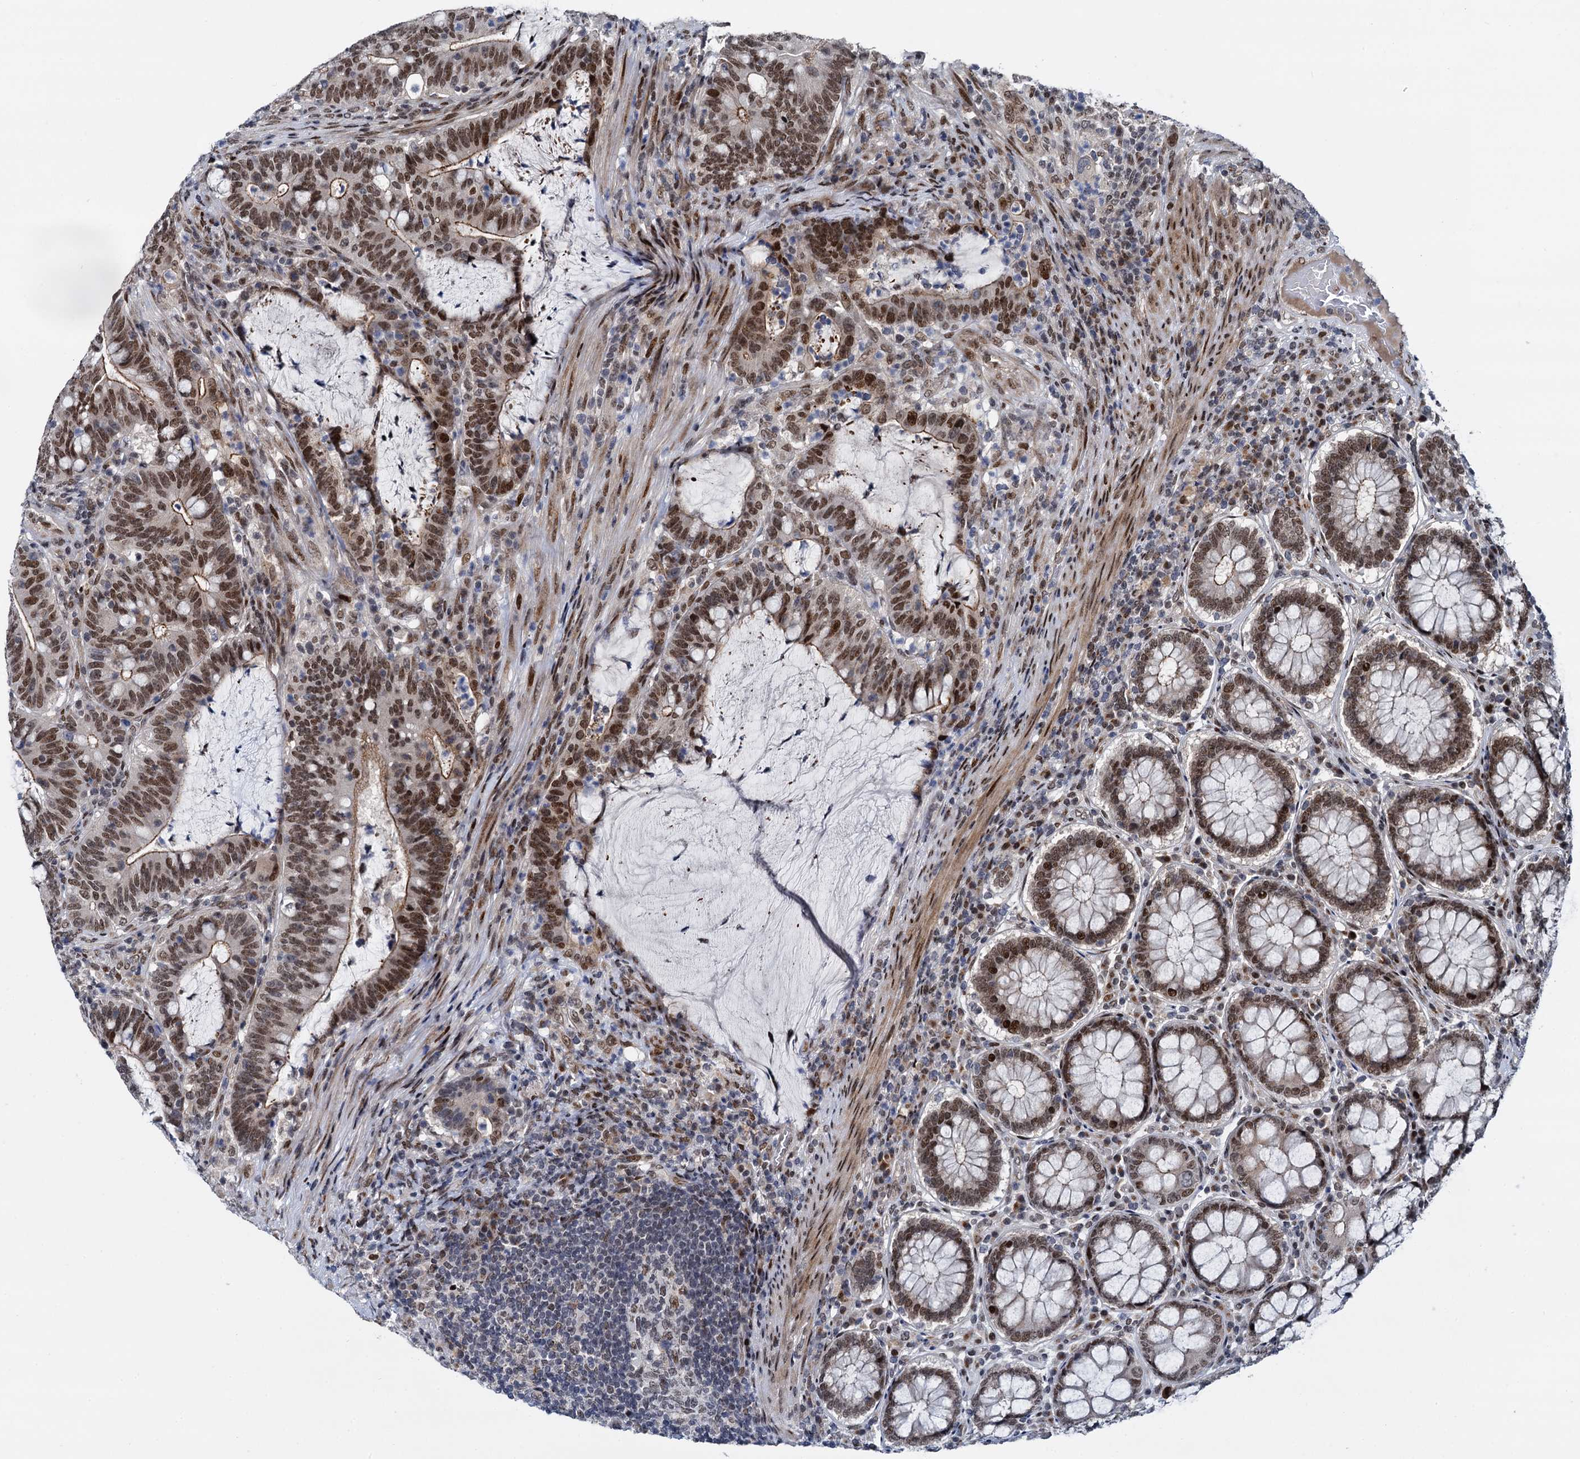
{"staining": {"intensity": "moderate", "quantity": ">75%", "location": "cytoplasmic/membranous,nuclear"}, "tissue": "colorectal cancer", "cell_type": "Tumor cells", "image_type": "cancer", "snomed": [{"axis": "morphology", "description": "Adenocarcinoma, NOS"}, {"axis": "topography", "description": "Colon"}], "caption": "Colorectal cancer stained with DAB immunohistochemistry (IHC) demonstrates medium levels of moderate cytoplasmic/membranous and nuclear staining in about >75% of tumor cells.", "gene": "RUFY2", "patient": {"sex": "female", "age": 66}}